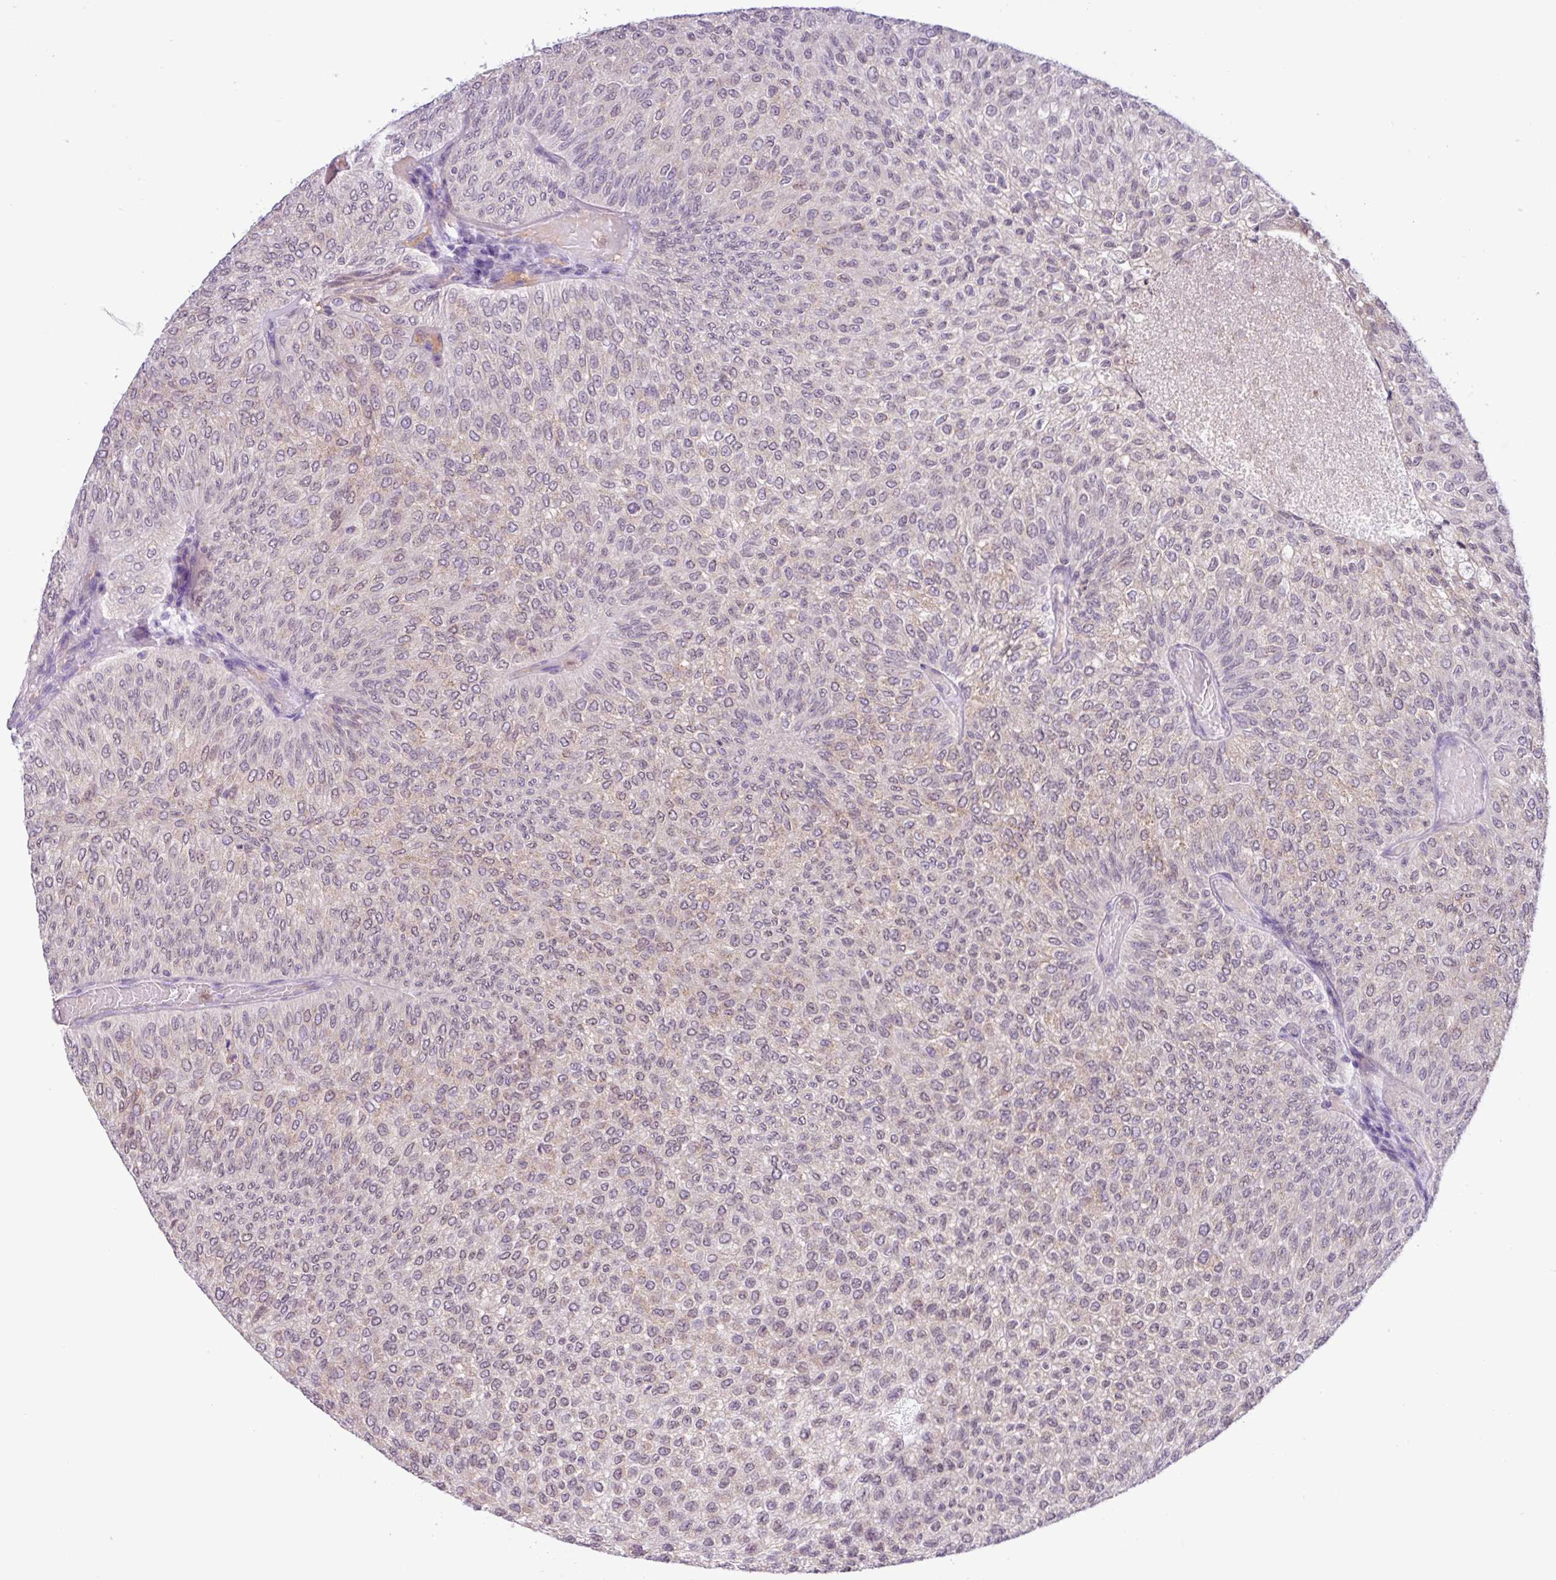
{"staining": {"intensity": "weak", "quantity": "25%-75%", "location": "cytoplasmic/membranous,nuclear"}, "tissue": "urothelial cancer", "cell_type": "Tumor cells", "image_type": "cancer", "snomed": [{"axis": "morphology", "description": "Urothelial carcinoma, Low grade"}, {"axis": "topography", "description": "Urinary bladder"}], "caption": "There is low levels of weak cytoplasmic/membranous and nuclear positivity in tumor cells of urothelial cancer, as demonstrated by immunohistochemical staining (brown color).", "gene": "TONSL", "patient": {"sex": "male", "age": 78}}